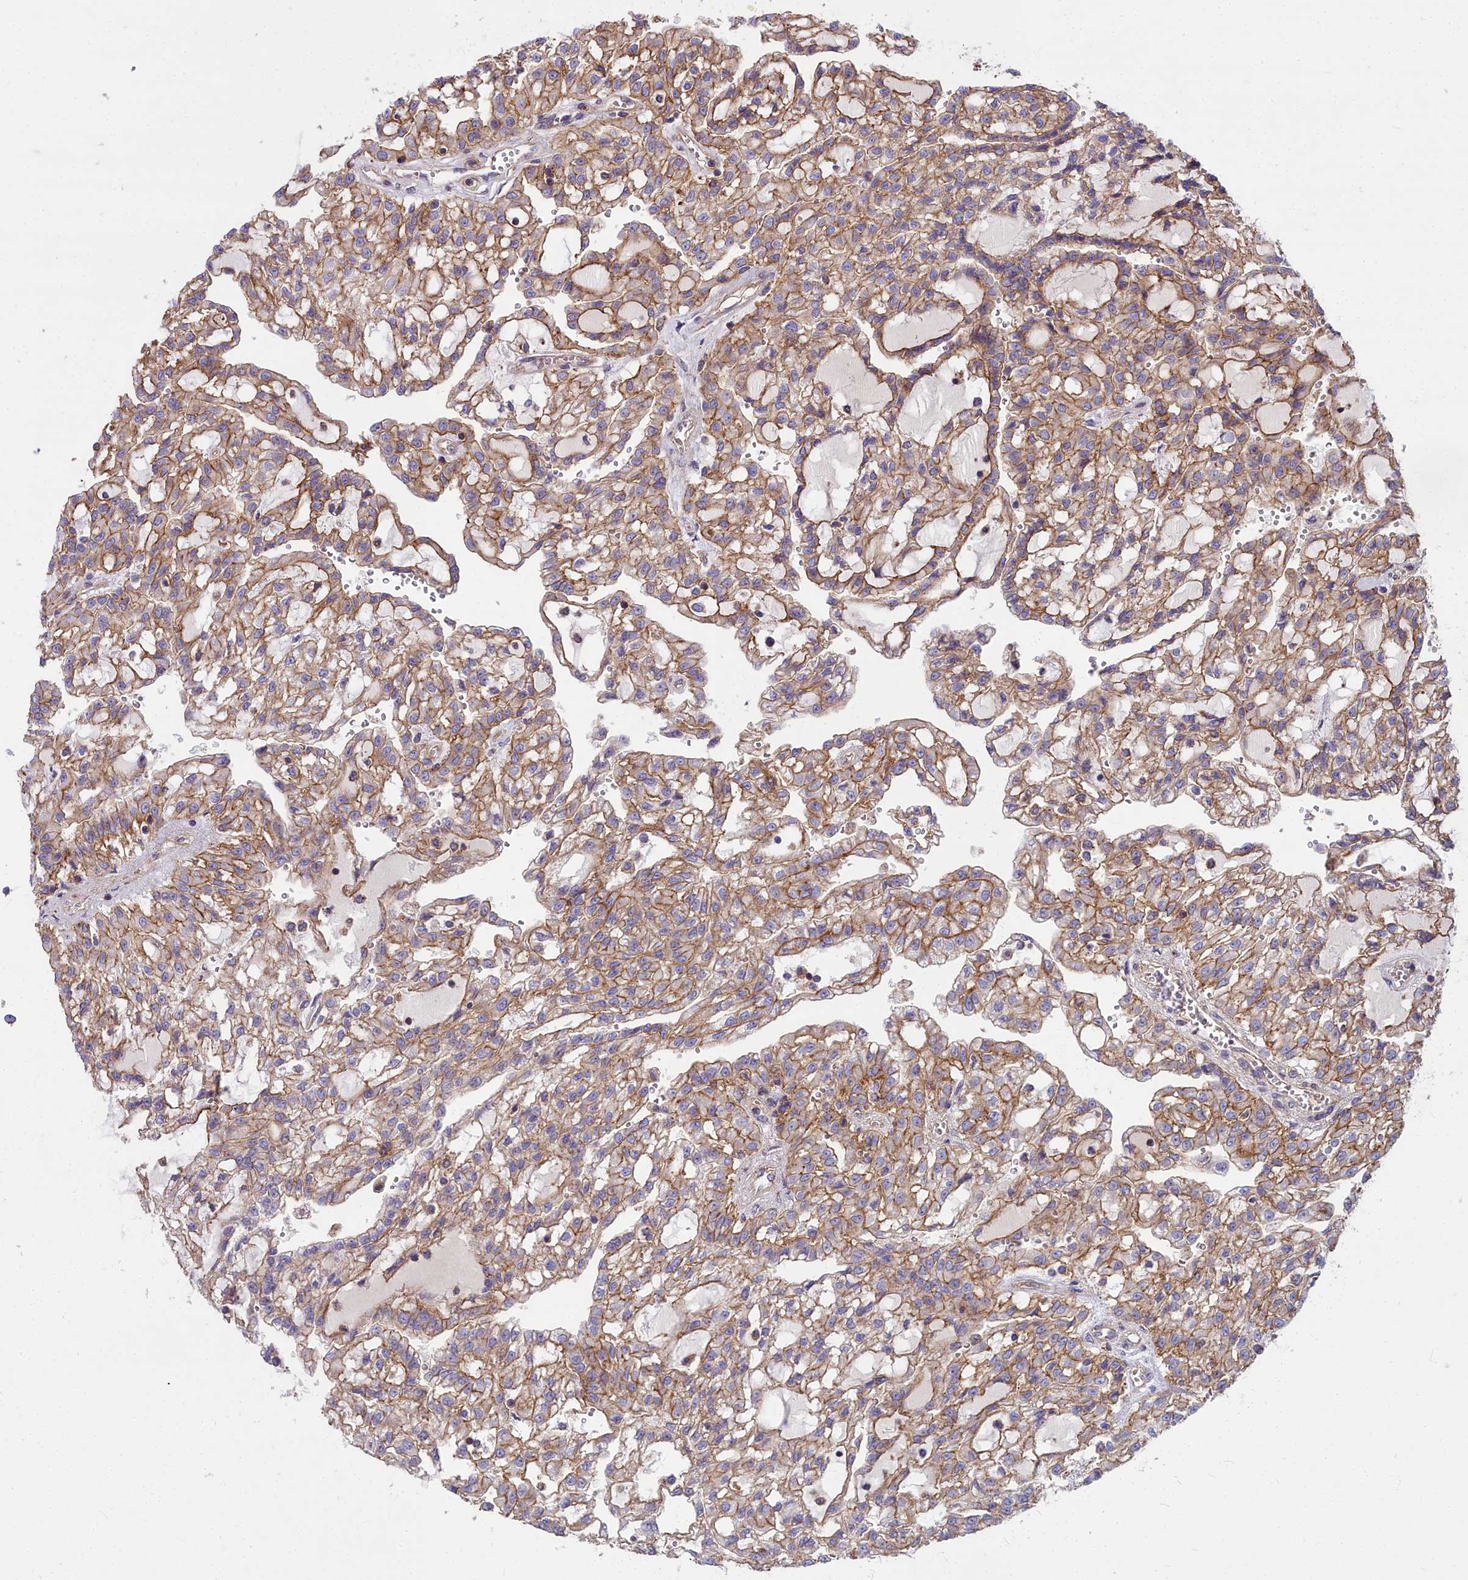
{"staining": {"intensity": "moderate", "quantity": ">75%", "location": "cytoplasmic/membranous"}, "tissue": "renal cancer", "cell_type": "Tumor cells", "image_type": "cancer", "snomed": [{"axis": "morphology", "description": "Adenocarcinoma, NOS"}, {"axis": "topography", "description": "Kidney"}], "caption": "An immunohistochemistry (IHC) photomicrograph of tumor tissue is shown. Protein staining in brown highlights moderate cytoplasmic/membranous positivity in renal adenocarcinoma within tumor cells. Nuclei are stained in blue.", "gene": "FRMPD1", "patient": {"sex": "male", "age": 63}}